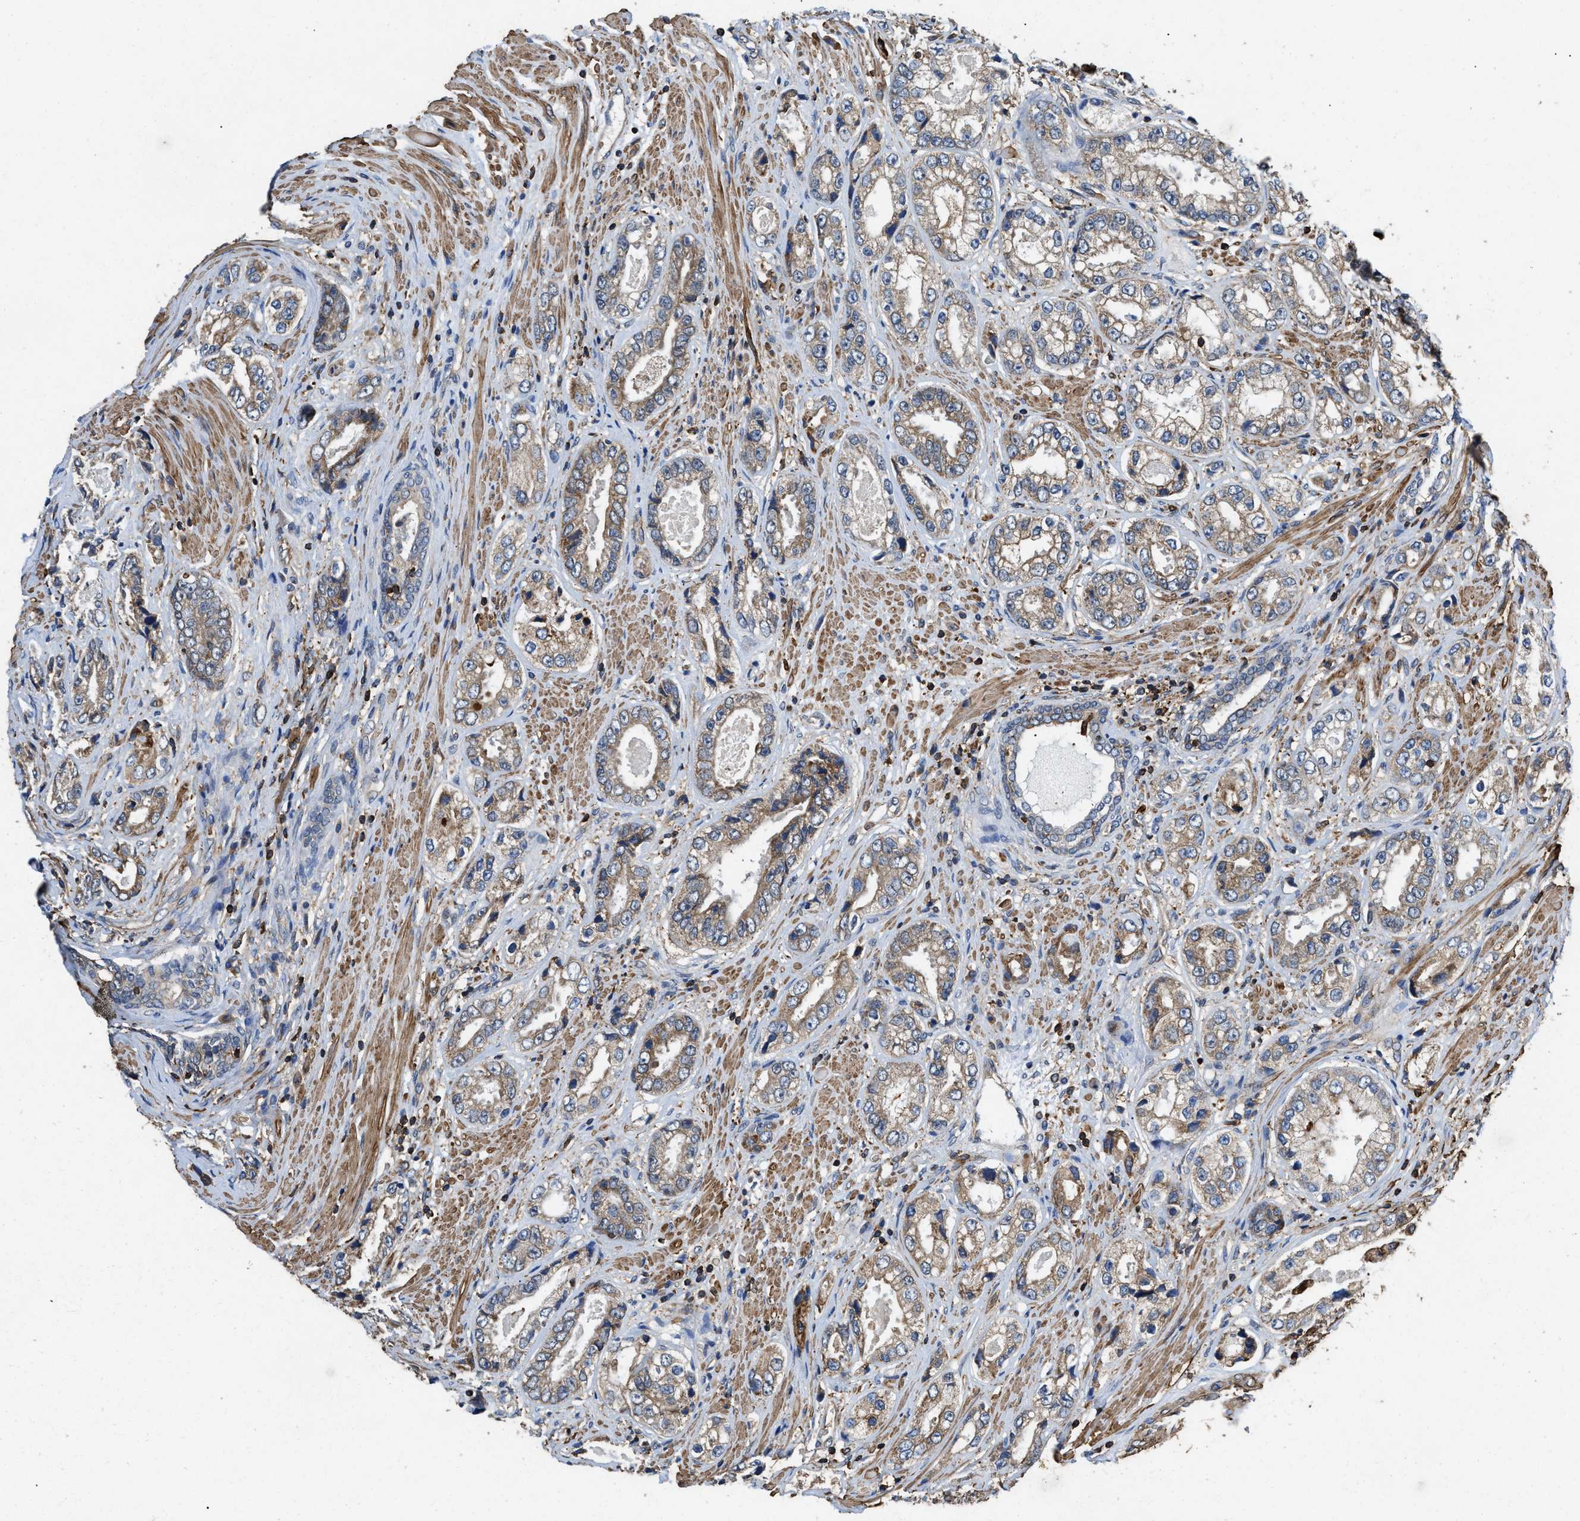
{"staining": {"intensity": "moderate", "quantity": "25%-75%", "location": "cytoplasmic/membranous"}, "tissue": "prostate cancer", "cell_type": "Tumor cells", "image_type": "cancer", "snomed": [{"axis": "morphology", "description": "Adenocarcinoma, High grade"}, {"axis": "topography", "description": "Prostate"}], "caption": "Immunohistochemistry photomicrograph of neoplastic tissue: prostate high-grade adenocarcinoma stained using immunohistochemistry shows medium levels of moderate protein expression localized specifically in the cytoplasmic/membranous of tumor cells, appearing as a cytoplasmic/membranous brown color.", "gene": "LINGO2", "patient": {"sex": "male", "age": 61}}